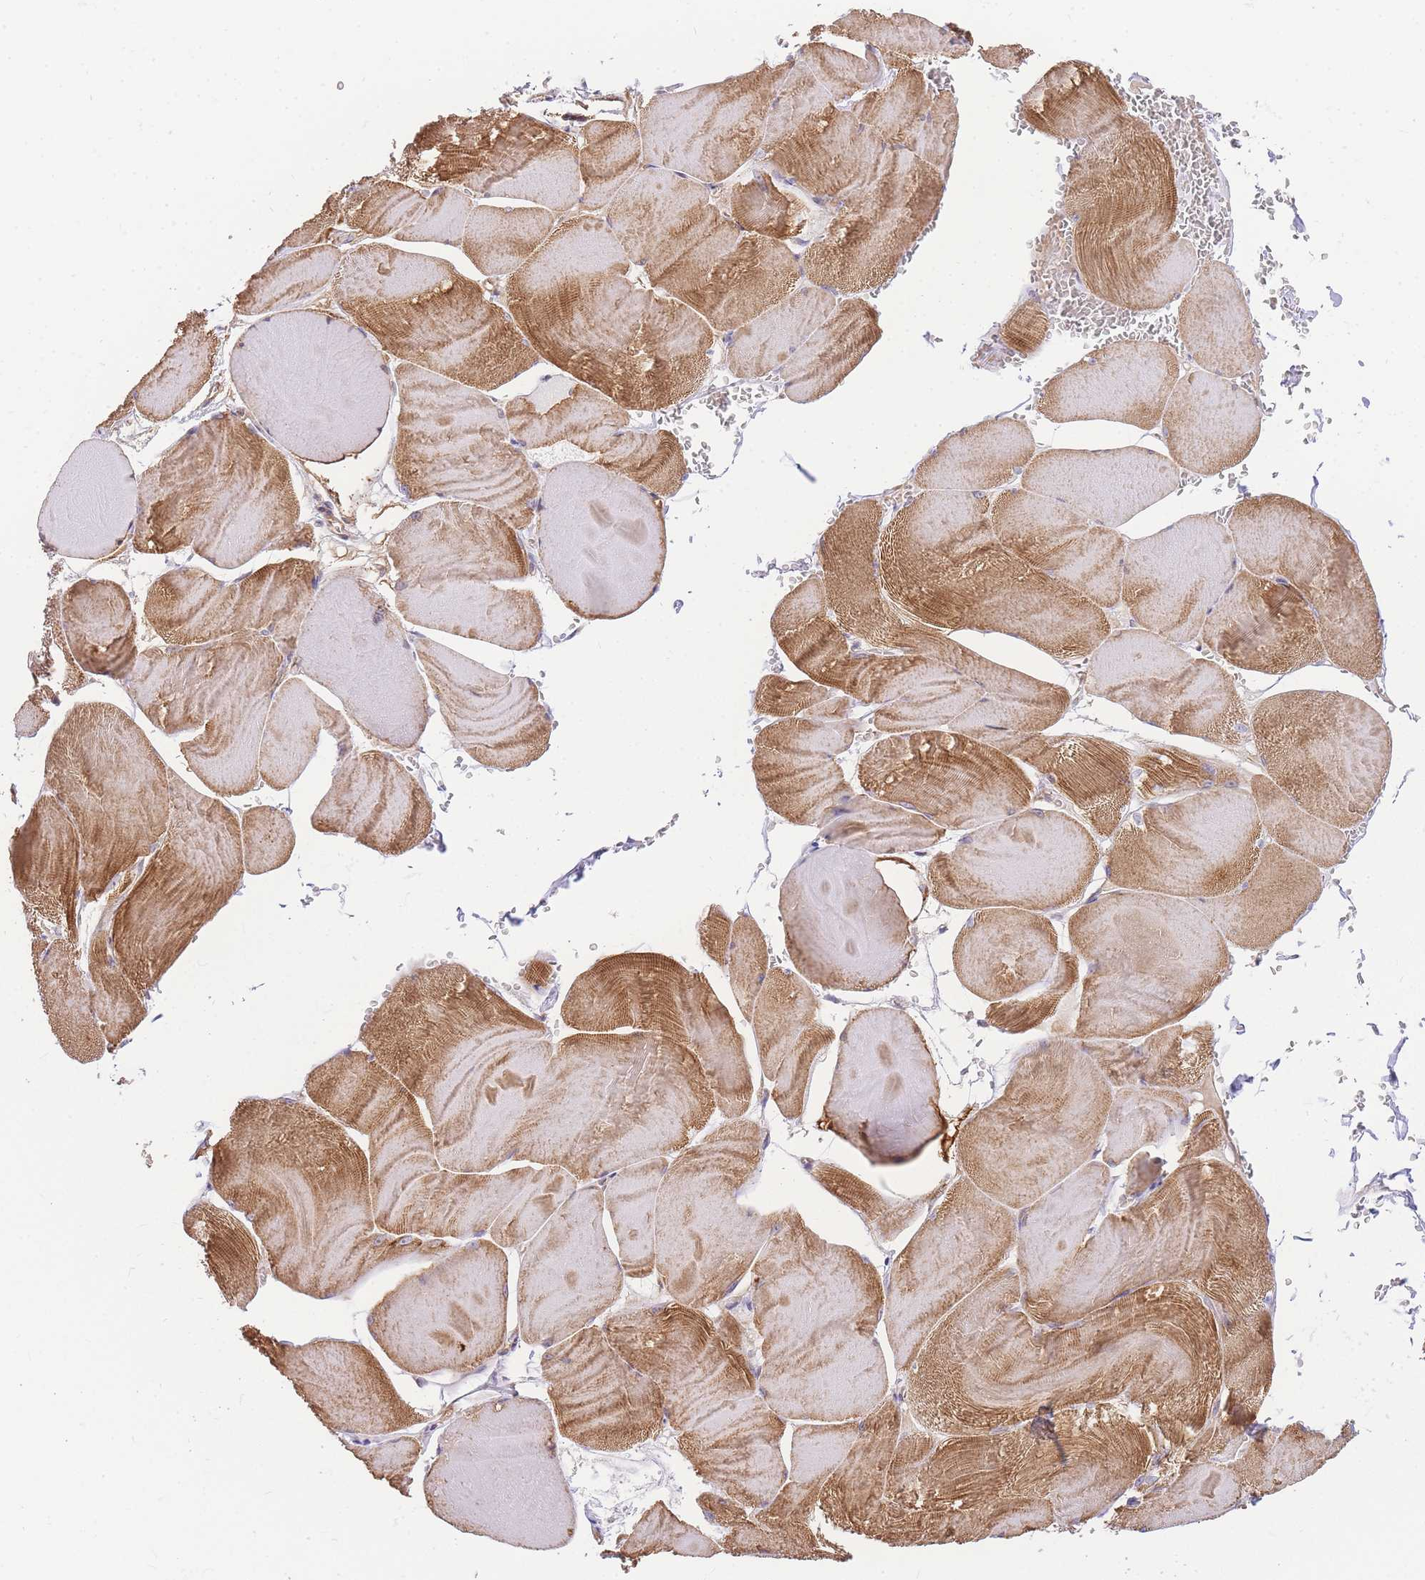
{"staining": {"intensity": "moderate", "quantity": ">75%", "location": "cytoplasmic/membranous"}, "tissue": "skeletal muscle", "cell_type": "Myocytes", "image_type": "normal", "snomed": [{"axis": "morphology", "description": "Normal tissue, NOS"}, {"axis": "morphology", "description": "Basal cell carcinoma"}, {"axis": "topography", "description": "Skeletal muscle"}], "caption": "Immunohistochemistry (IHC) micrograph of benign skeletal muscle: human skeletal muscle stained using immunohistochemistry (IHC) displays medium levels of moderate protein expression localized specifically in the cytoplasmic/membranous of myocytes, appearing as a cytoplasmic/membranous brown color.", "gene": "S100PBP", "patient": {"sex": "female", "age": 64}}